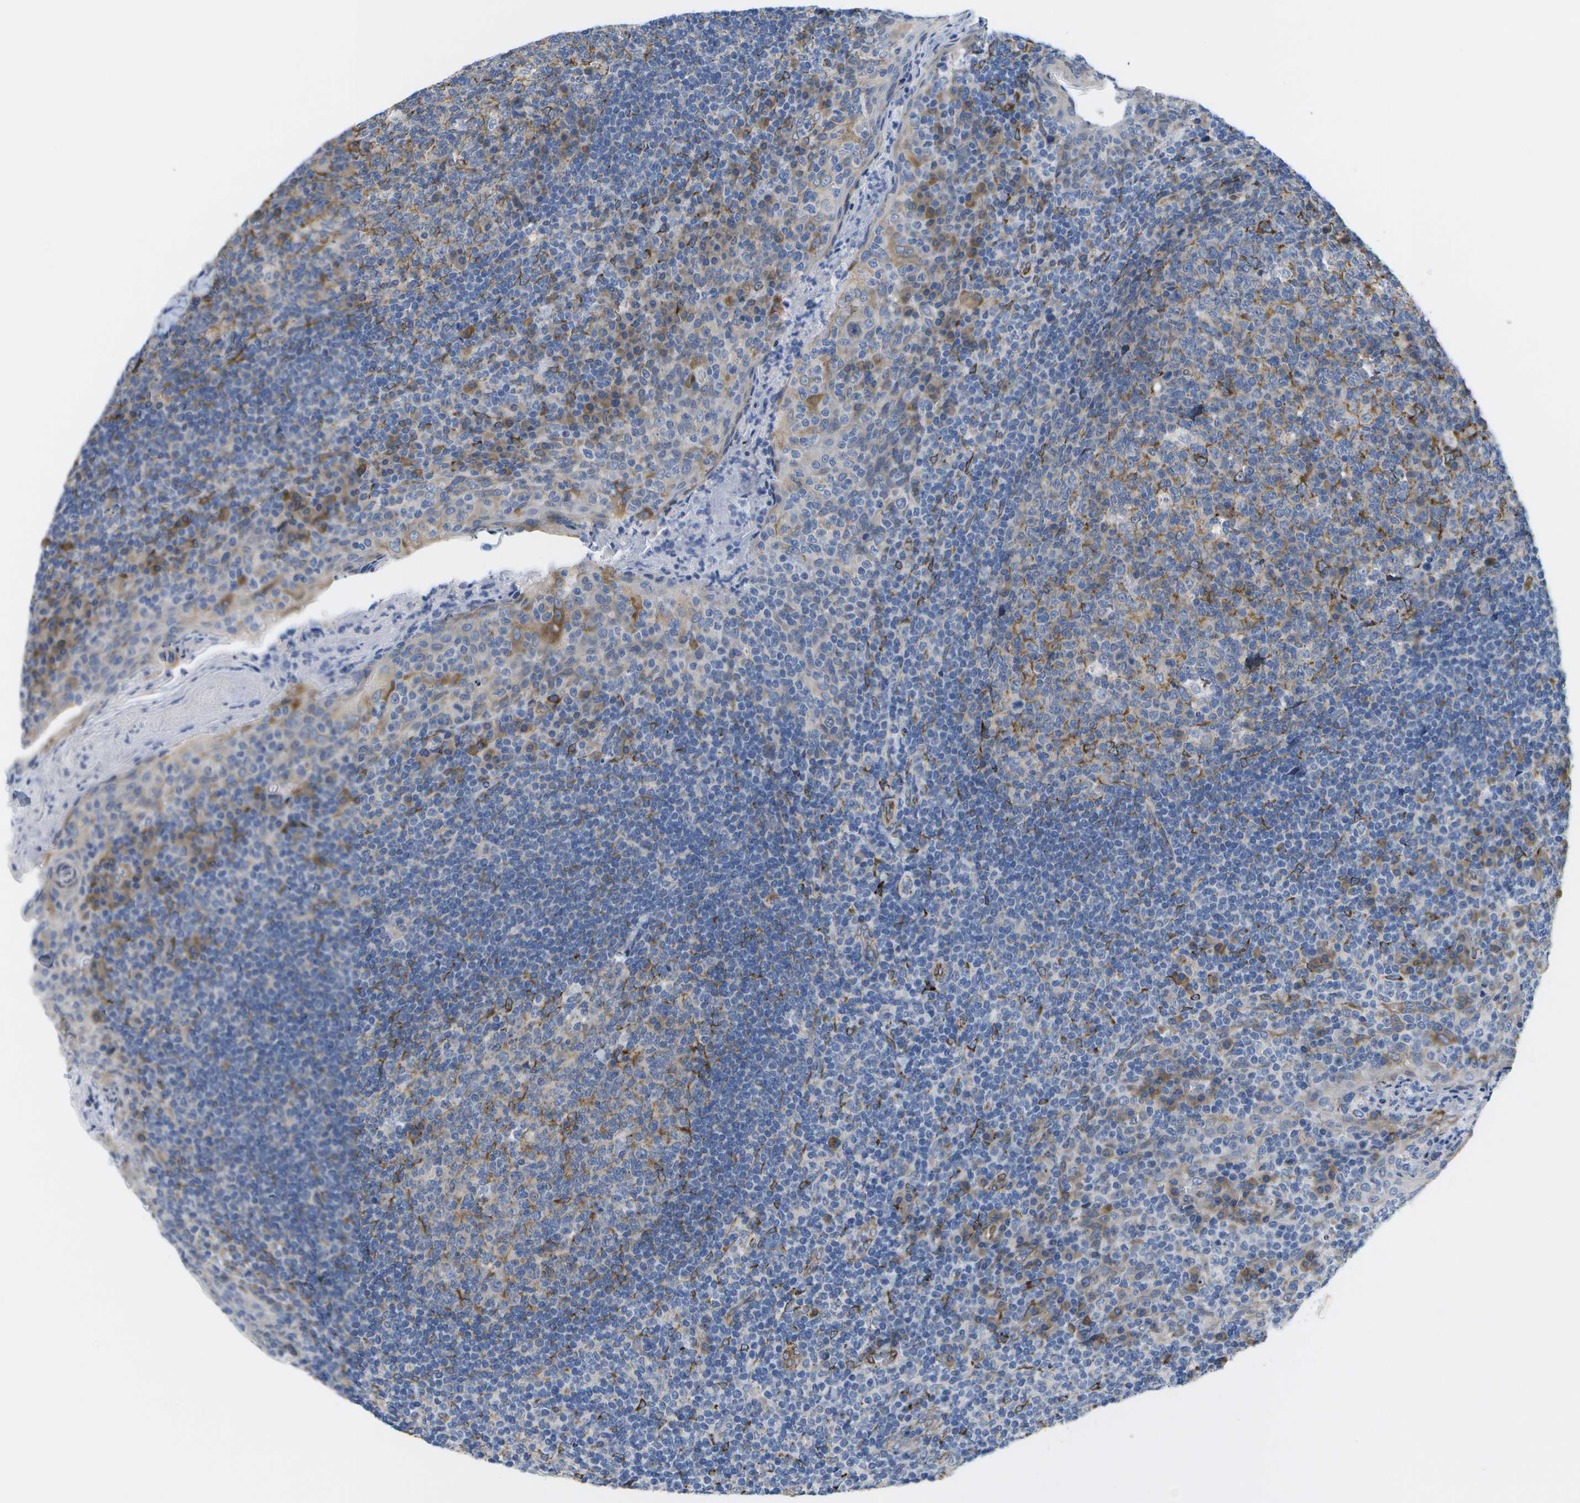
{"staining": {"intensity": "moderate", "quantity": "25%-75%", "location": "cytoplasmic/membranous"}, "tissue": "tonsil", "cell_type": "Germinal center cells", "image_type": "normal", "snomed": [{"axis": "morphology", "description": "Normal tissue, NOS"}, {"axis": "topography", "description": "Tonsil"}], "caption": "Germinal center cells exhibit medium levels of moderate cytoplasmic/membranous expression in approximately 25%-75% of cells in benign human tonsil. (DAB = brown stain, brightfield microscopy at high magnification).", "gene": "ZDHHC17", "patient": {"sex": "male", "age": 17}}